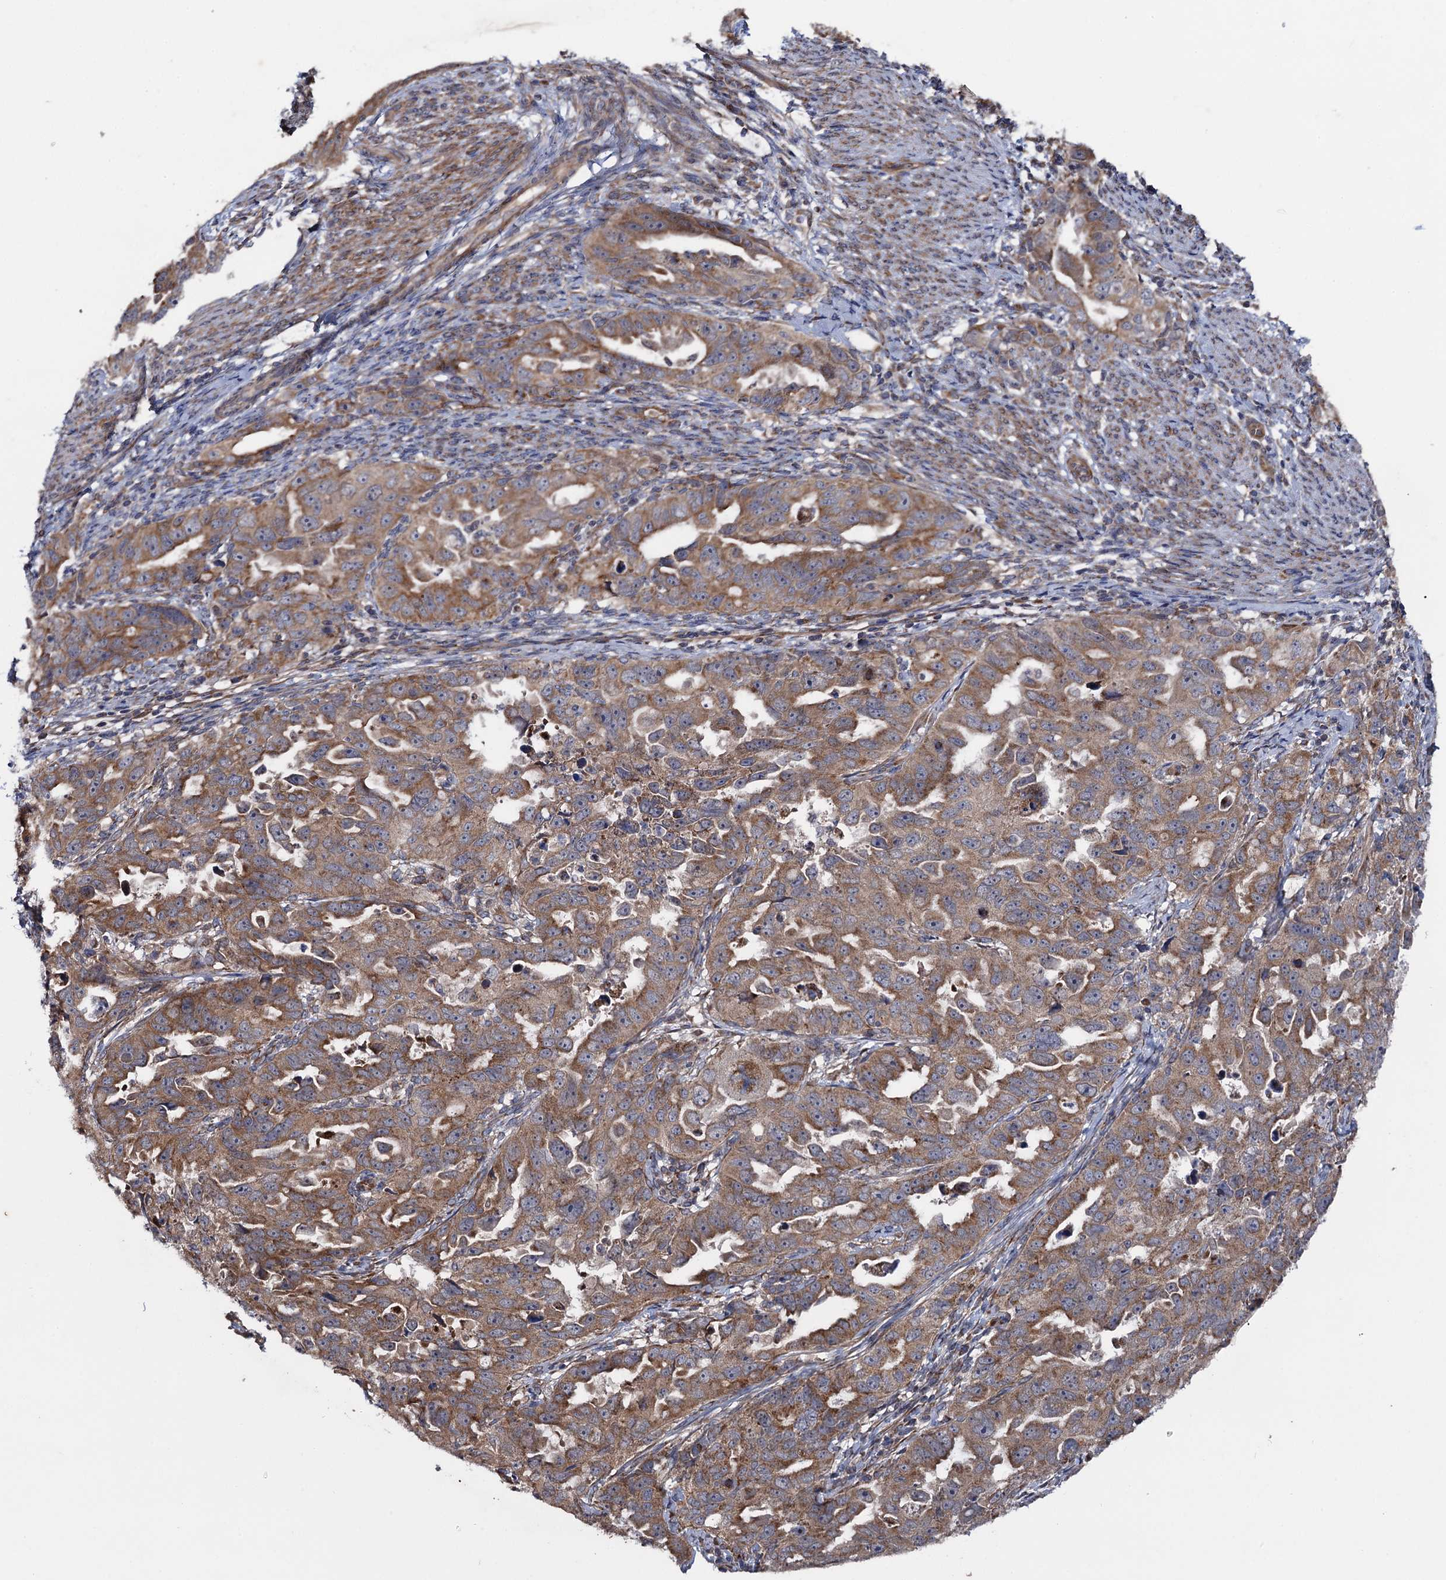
{"staining": {"intensity": "moderate", "quantity": ">75%", "location": "cytoplasmic/membranous"}, "tissue": "endometrial cancer", "cell_type": "Tumor cells", "image_type": "cancer", "snomed": [{"axis": "morphology", "description": "Adenocarcinoma, NOS"}, {"axis": "topography", "description": "Endometrium"}], "caption": "A high-resolution photomicrograph shows IHC staining of endometrial cancer (adenocarcinoma), which shows moderate cytoplasmic/membranous positivity in approximately >75% of tumor cells.", "gene": "HAUS1", "patient": {"sex": "female", "age": 65}}